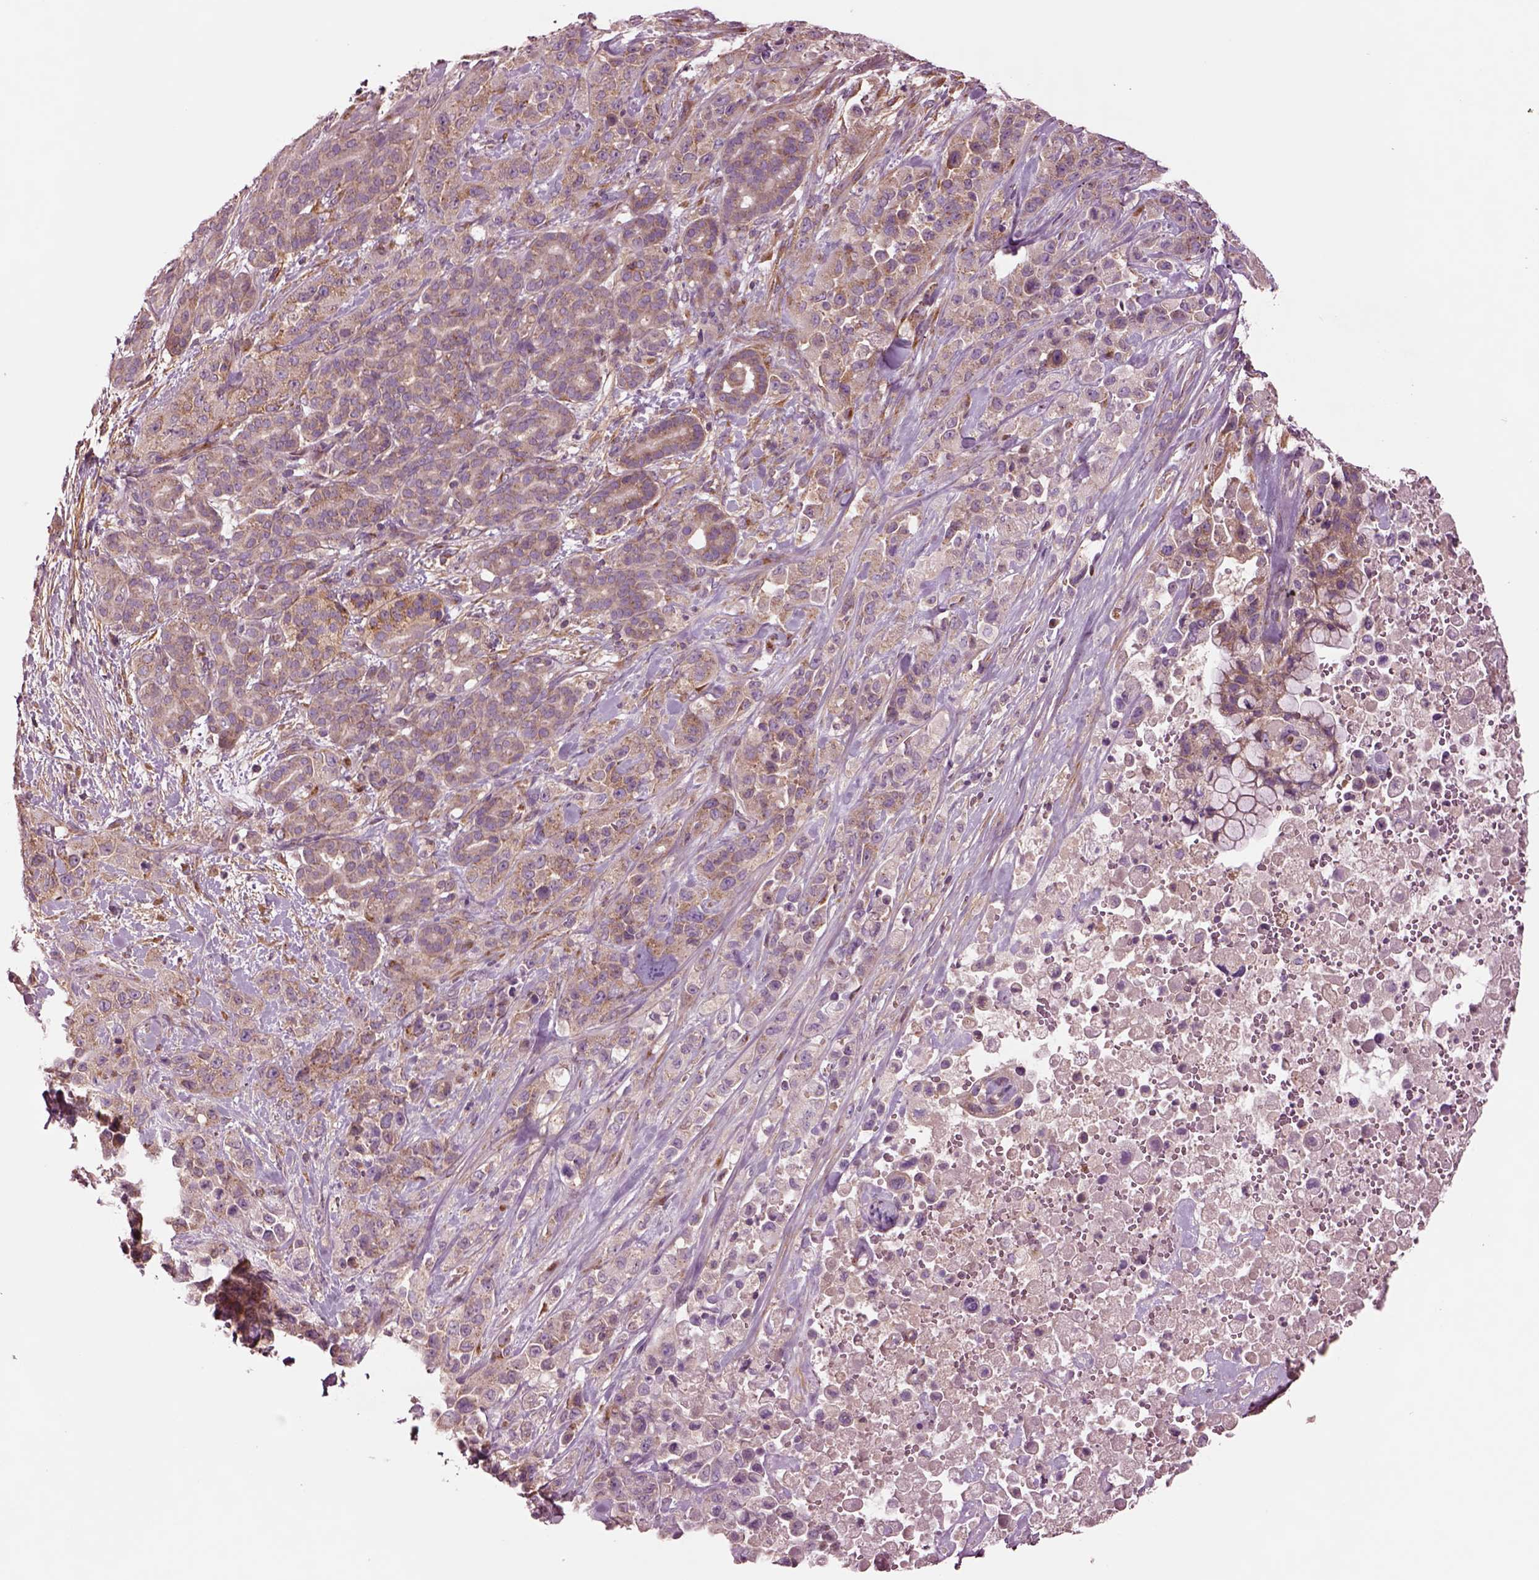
{"staining": {"intensity": "moderate", "quantity": ">75%", "location": "cytoplasmic/membranous"}, "tissue": "pancreatic cancer", "cell_type": "Tumor cells", "image_type": "cancer", "snomed": [{"axis": "morphology", "description": "Adenocarcinoma, NOS"}, {"axis": "topography", "description": "Pancreas"}], "caption": "Adenocarcinoma (pancreatic) tissue demonstrates moderate cytoplasmic/membranous staining in approximately >75% of tumor cells Using DAB (brown) and hematoxylin (blue) stains, captured at high magnification using brightfield microscopy.", "gene": "SEC23A", "patient": {"sex": "male", "age": 44}}